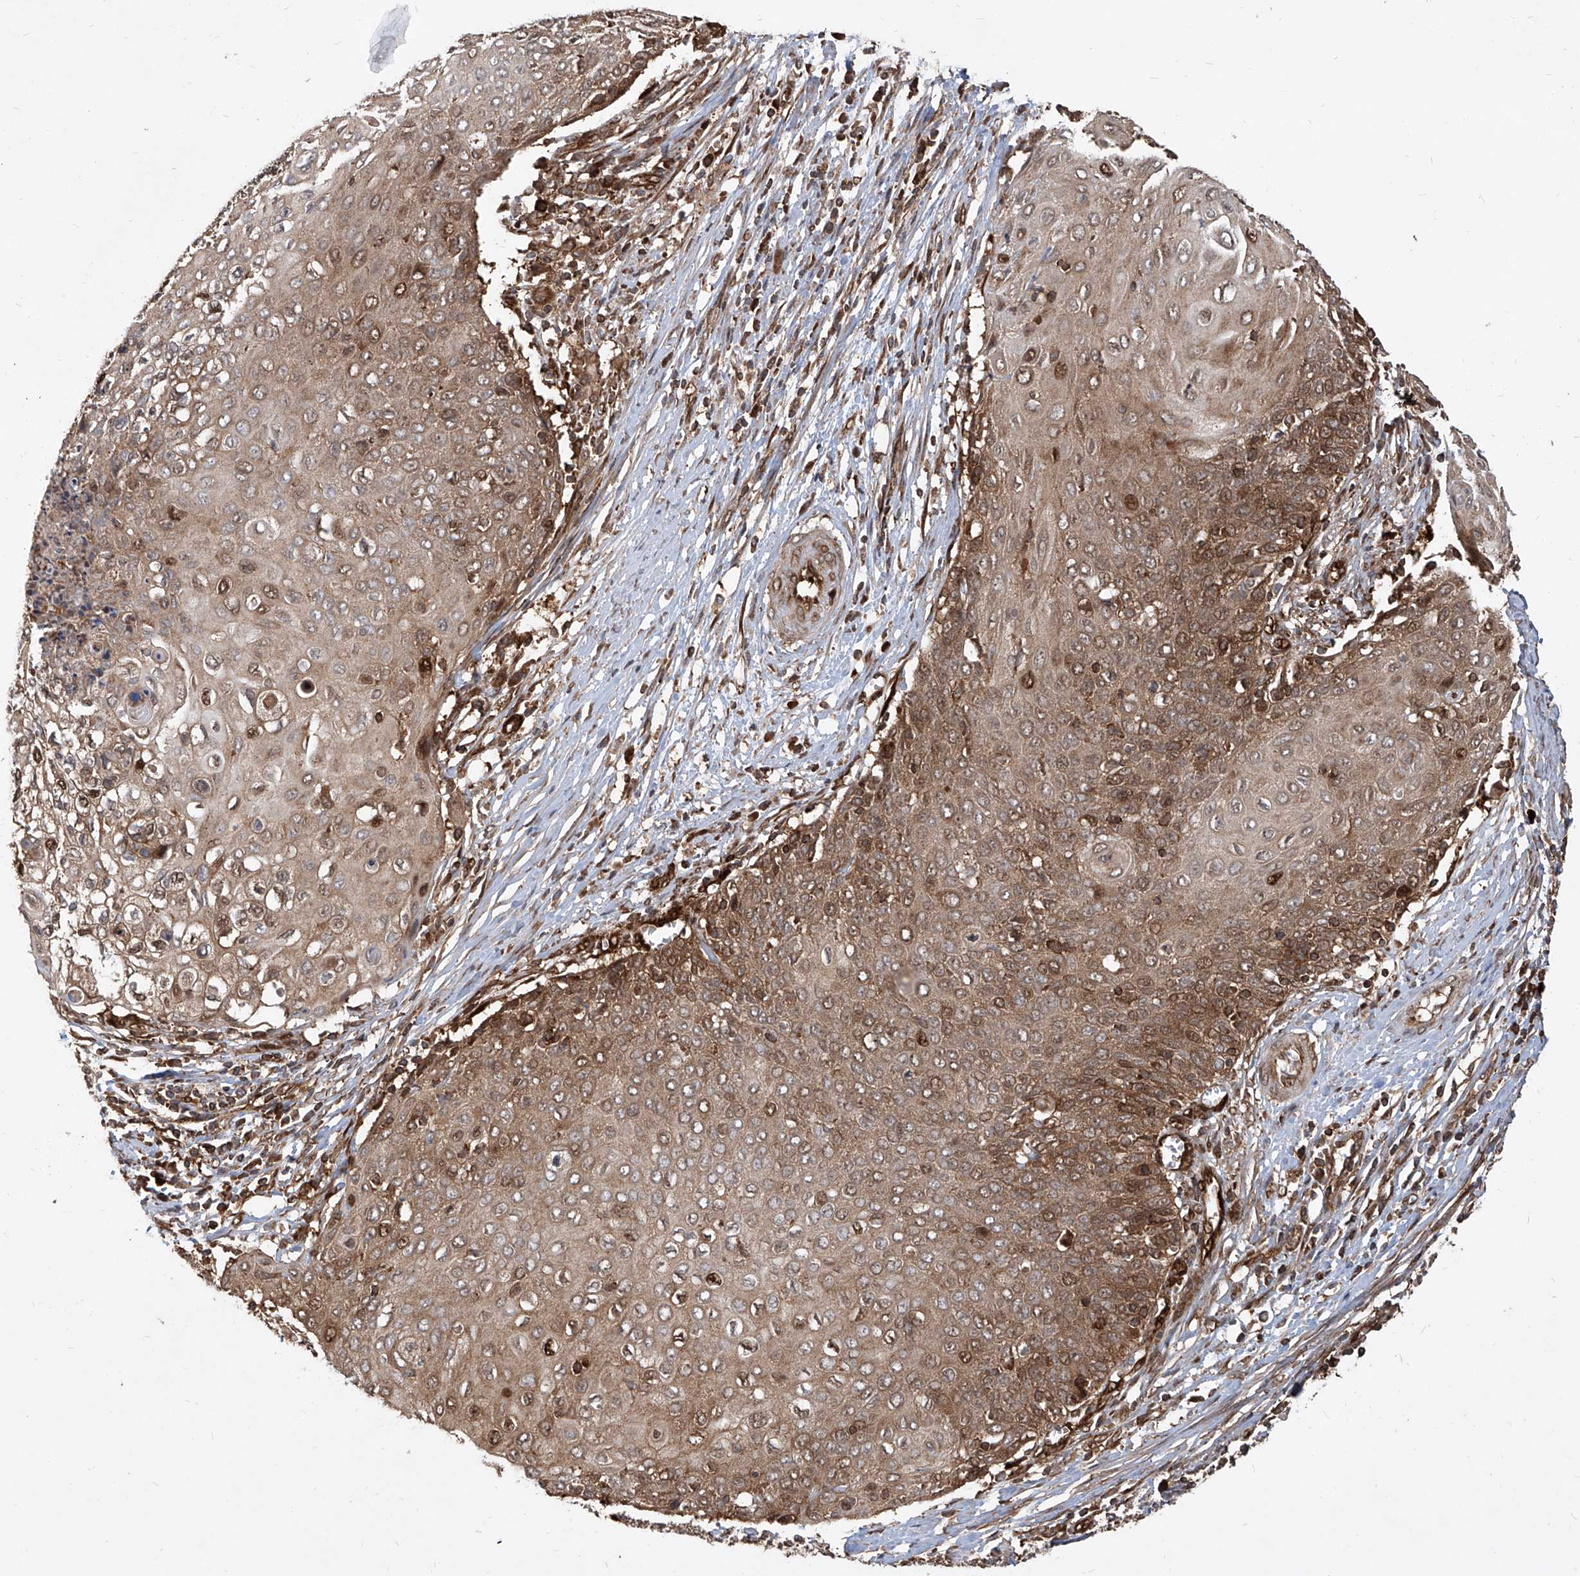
{"staining": {"intensity": "moderate", "quantity": ">75%", "location": "cytoplasmic/membranous,nuclear"}, "tissue": "cervical cancer", "cell_type": "Tumor cells", "image_type": "cancer", "snomed": [{"axis": "morphology", "description": "Squamous cell carcinoma, NOS"}, {"axis": "topography", "description": "Cervix"}], "caption": "Immunohistochemical staining of cervical squamous cell carcinoma displays medium levels of moderate cytoplasmic/membranous and nuclear protein staining in approximately >75% of tumor cells.", "gene": "MAGED2", "patient": {"sex": "female", "age": 39}}